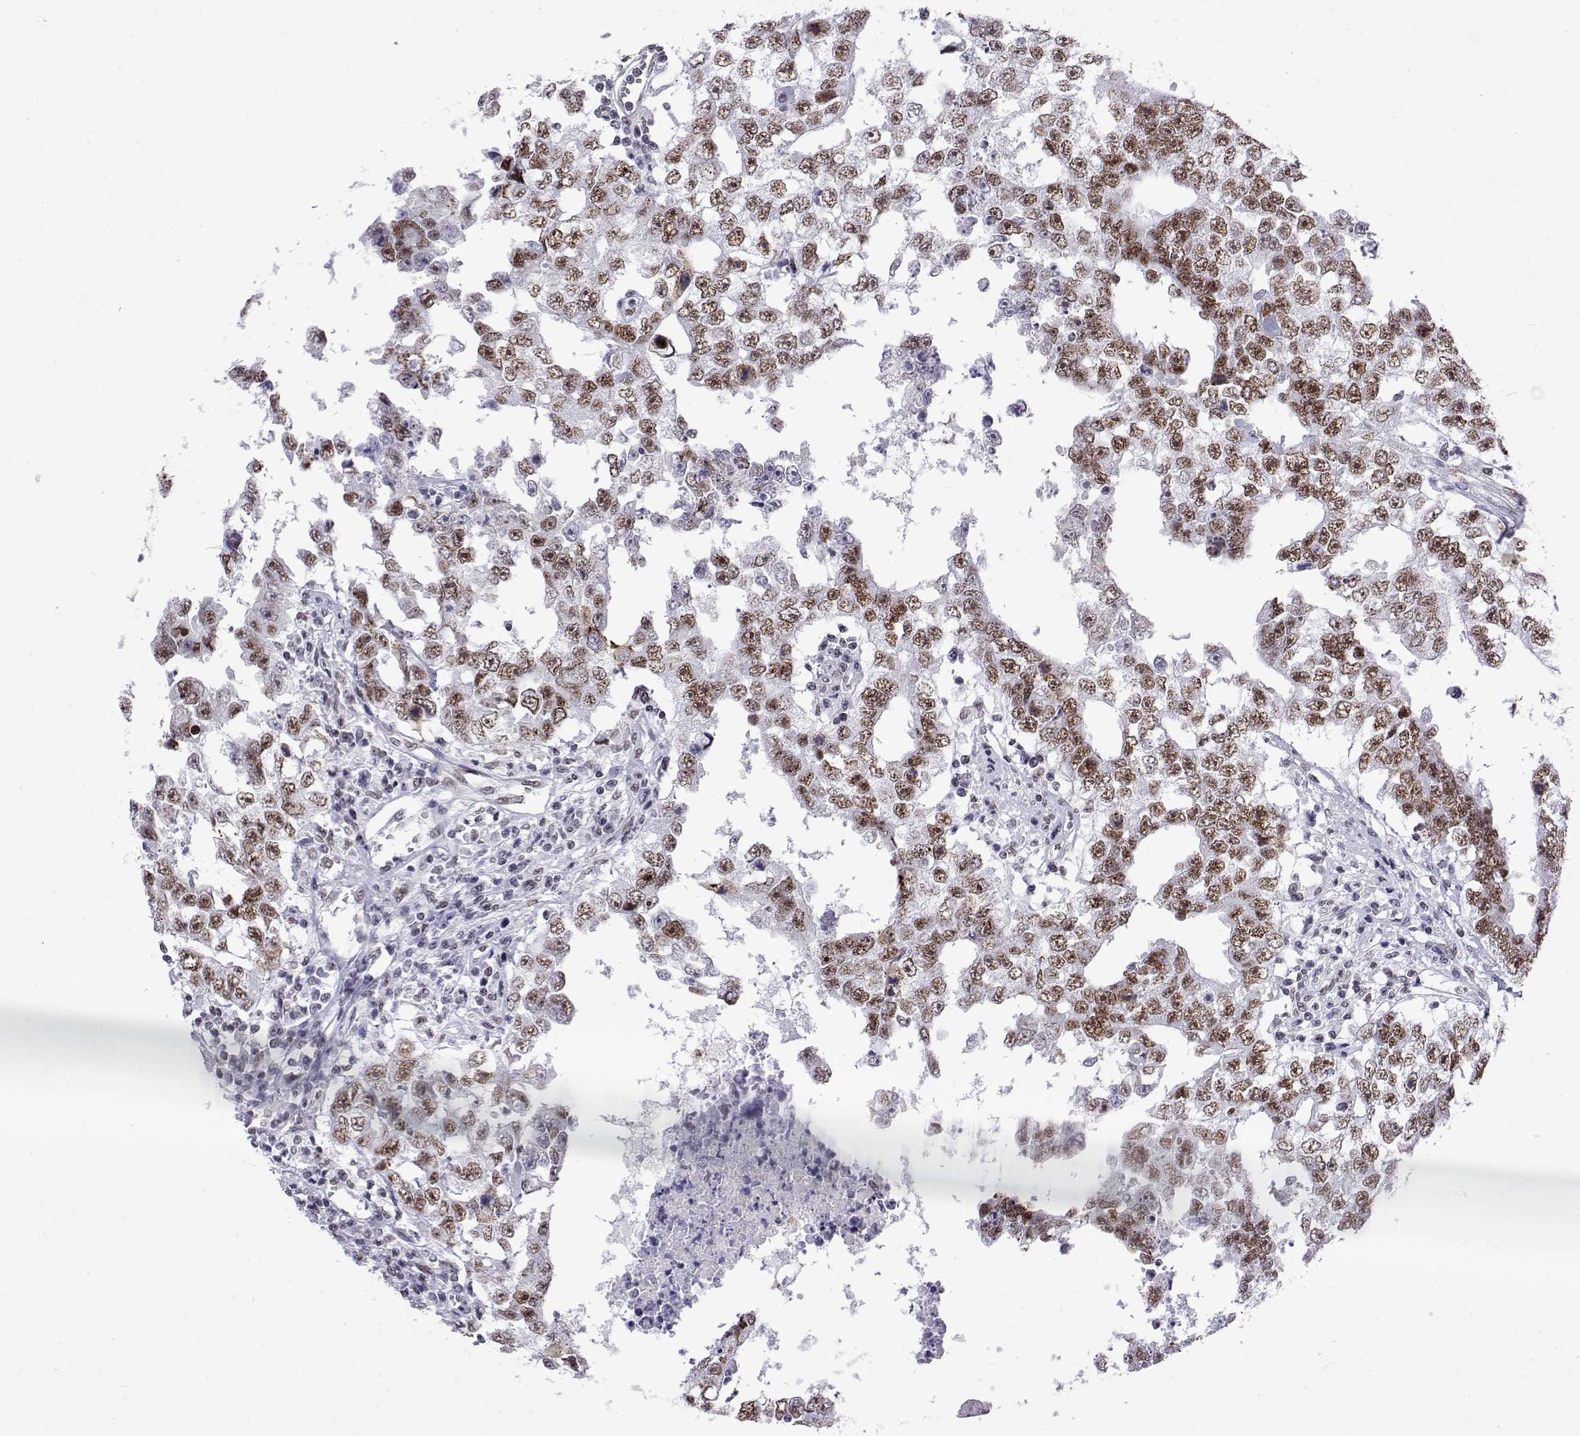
{"staining": {"intensity": "moderate", "quantity": ">75%", "location": "nuclear"}, "tissue": "testis cancer", "cell_type": "Tumor cells", "image_type": "cancer", "snomed": [{"axis": "morphology", "description": "Carcinoma, Embryonal, NOS"}, {"axis": "topography", "description": "Testis"}], "caption": "Moderate nuclear protein positivity is identified in about >75% of tumor cells in testis embryonal carcinoma.", "gene": "POLDIP3", "patient": {"sex": "male", "age": 36}}